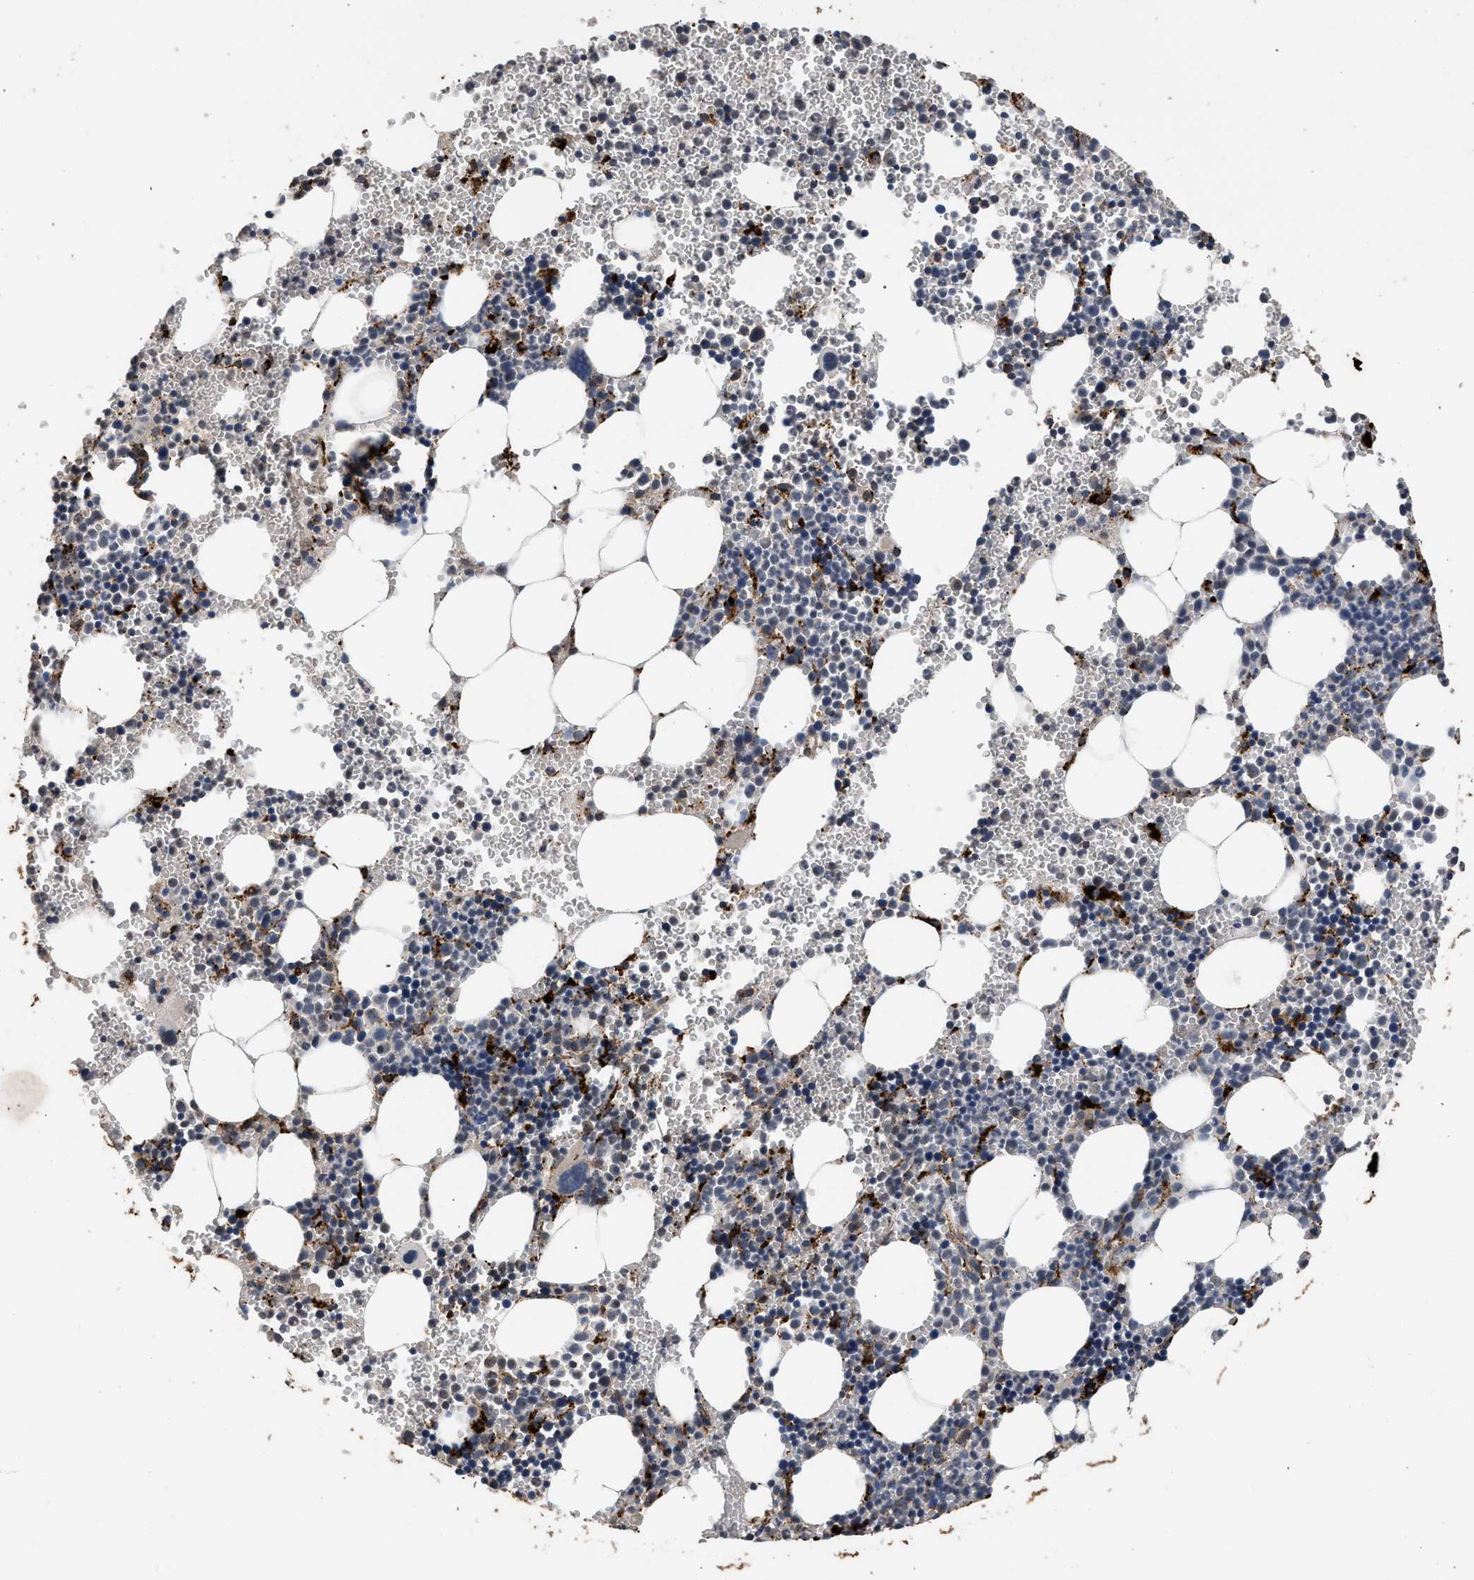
{"staining": {"intensity": "moderate", "quantity": "<25%", "location": "cytoplasmic/membranous"}, "tissue": "bone marrow", "cell_type": "Hematopoietic cells", "image_type": "normal", "snomed": [{"axis": "morphology", "description": "Normal tissue, NOS"}, {"axis": "morphology", "description": "Inflammation, NOS"}, {"axis": "topography", "description": "Bone marrow"}], "caption": "Bone marrow stained with a brown dye exhibits moderate cytoplasmic/membranous positive expression in about <25% of hematopoietic cells.", "gene": "CTSV", "patient": {"sex": "male", "age": 22}}